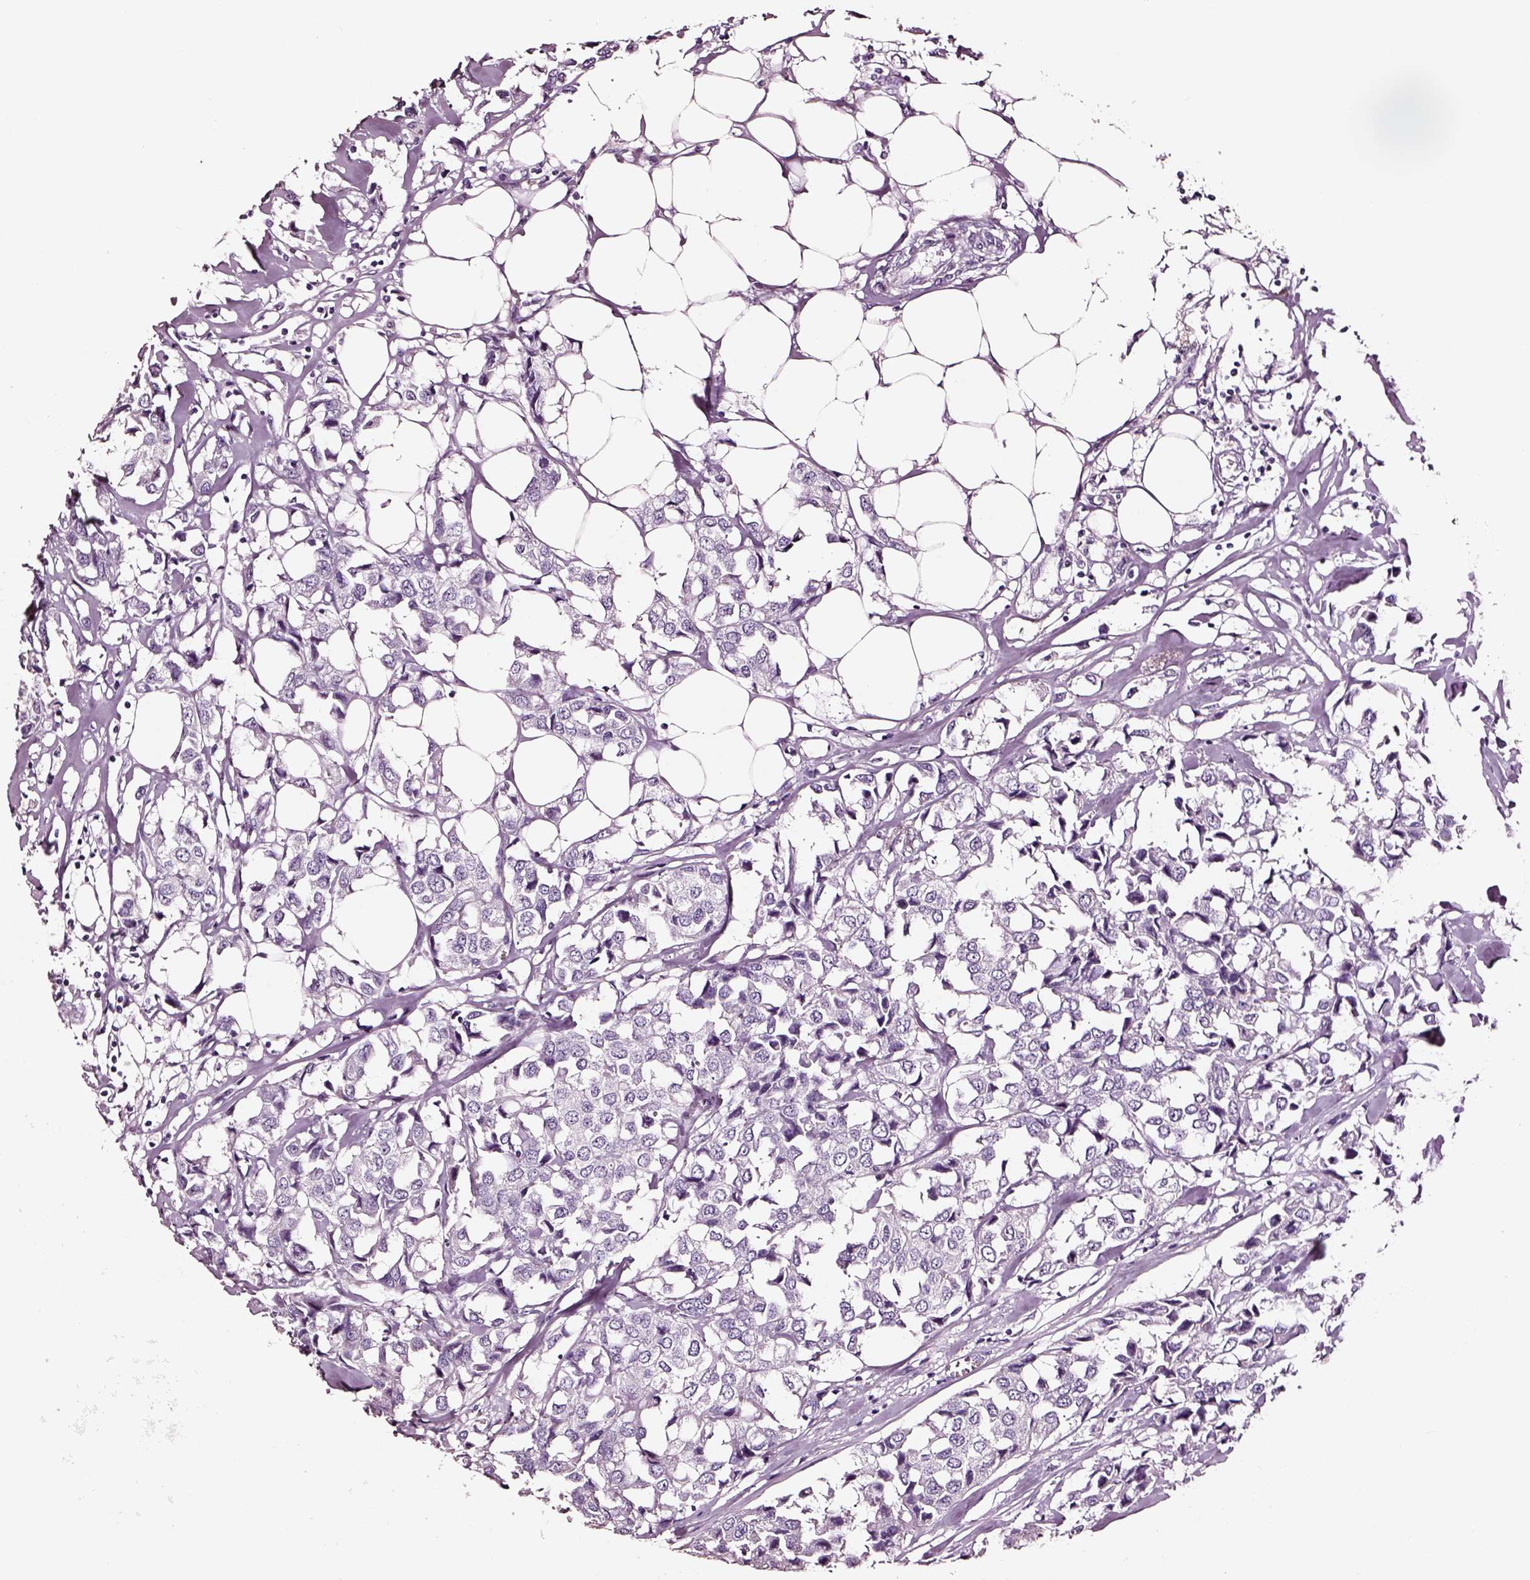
{"staining": {"intensity": "negative", "quantity": "none", "location": "none"}, "tissue": "breast cancer", "cell_type": "Tumor cells", "image_type": "cancer", "snomed": [{"axis": "morphology", "description": "Duct carcinoma"}, {"axis": "topography", "description": "Breast"}], "caption": "Immunohistochemical staining of human breast intraductal carcinoma exhibits no significant expression in tumor cells.", "gene": "DPEP1", "patient": {"sex": "female", "age": 80}}